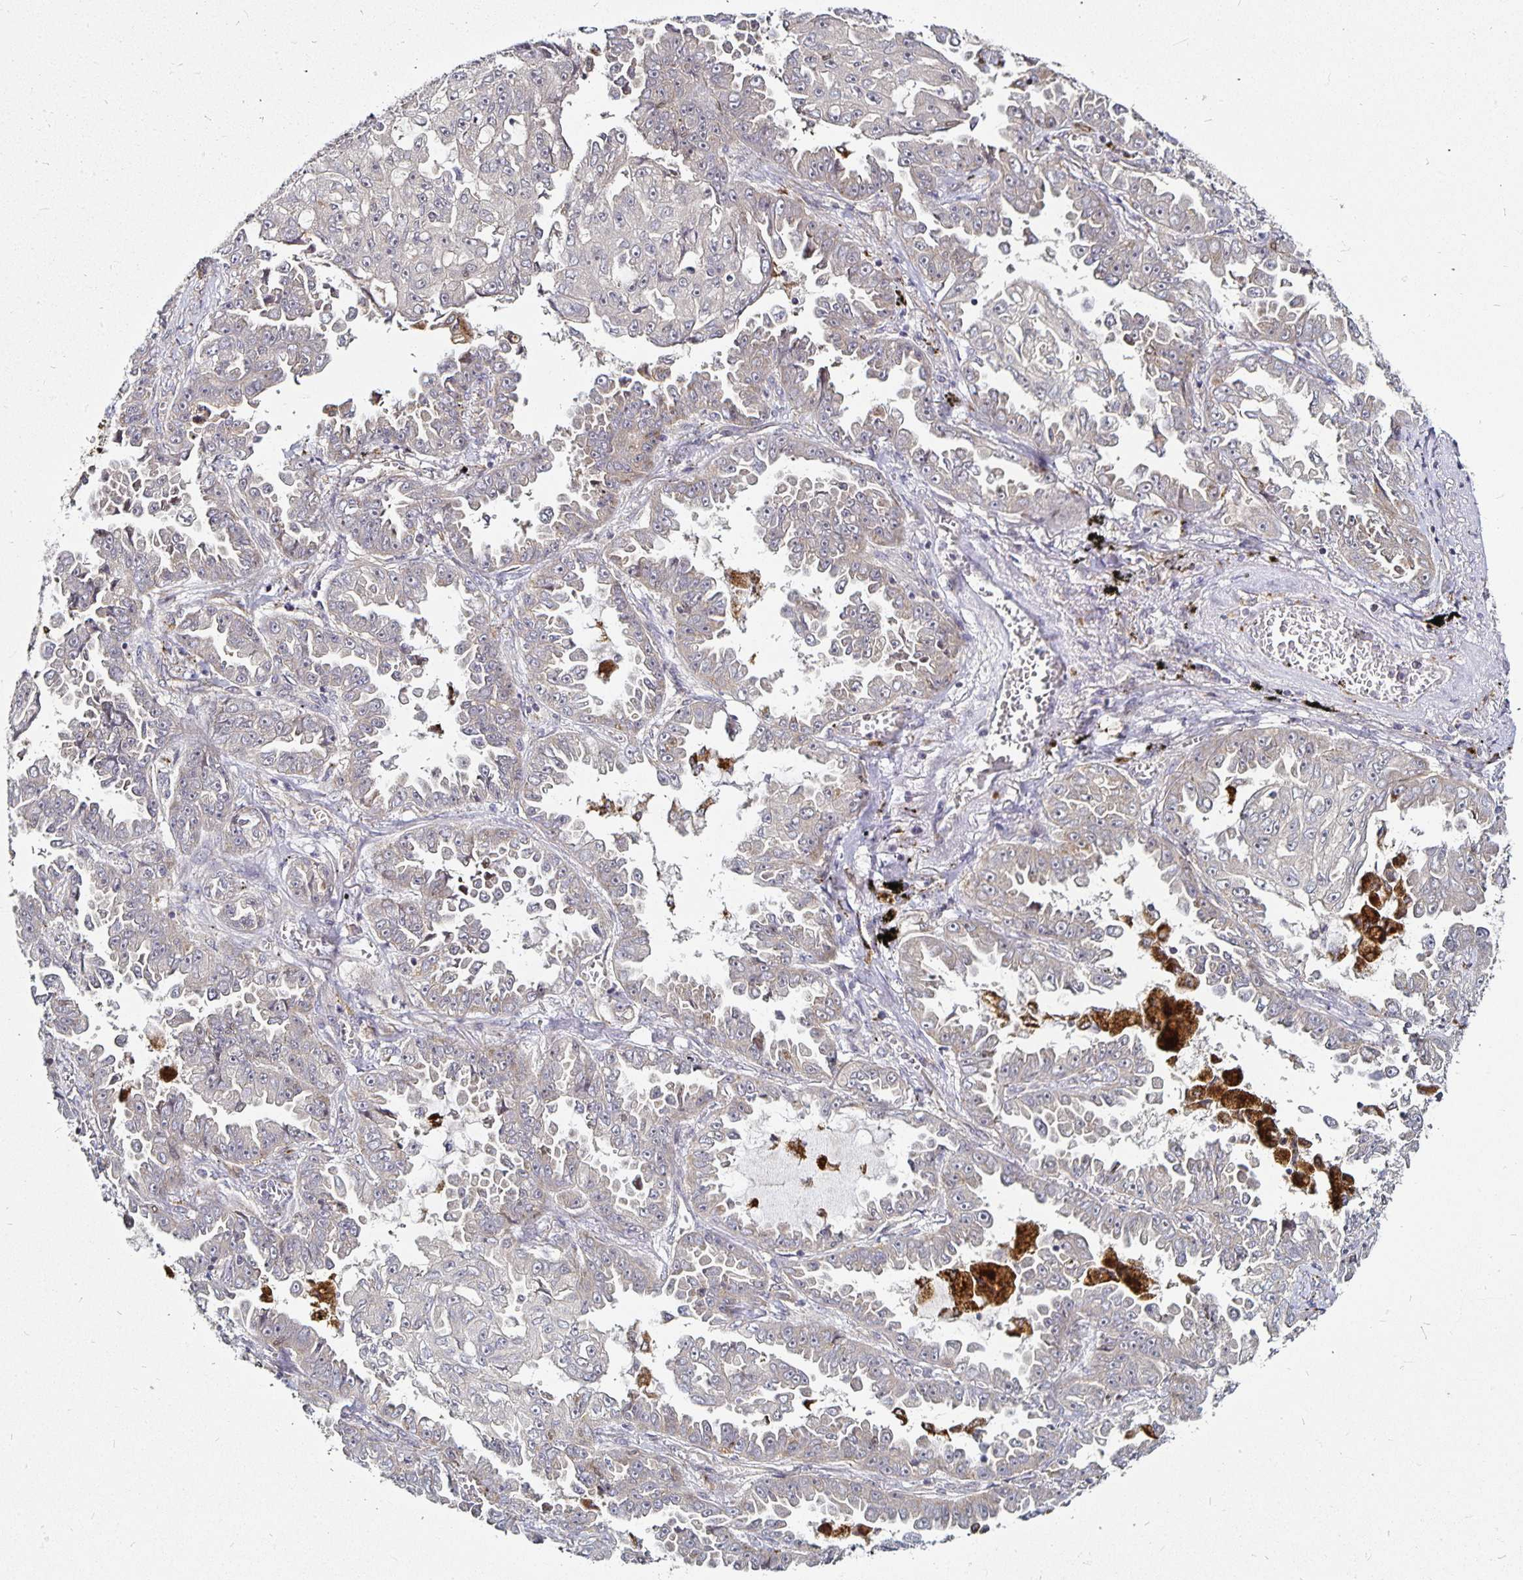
{"staining": {"intensity": "negative", "quantity": "none", "location": "none"}, "tissue": "lung cancer", "cell_type": "Tumor cells", "image_type": "cancer", "snomed": [{"axis": "morphology", "description": "Adenocarcinoma, NOS"}, {"axis": "topography", "description": "Lung"}], "caption": "Lung cancer (adenocarcinoma) was stained to show a protein in brown. There is no significant positivity in tumor cells. (Stains: DAB (3,3'-diaminobenzidine) IHC with hematoxylin counter stain, Microscopy: brightfield microscopy at high magnification).", "gene": "CYP27A1", "patient": {"sex": "female", "age": 52}}